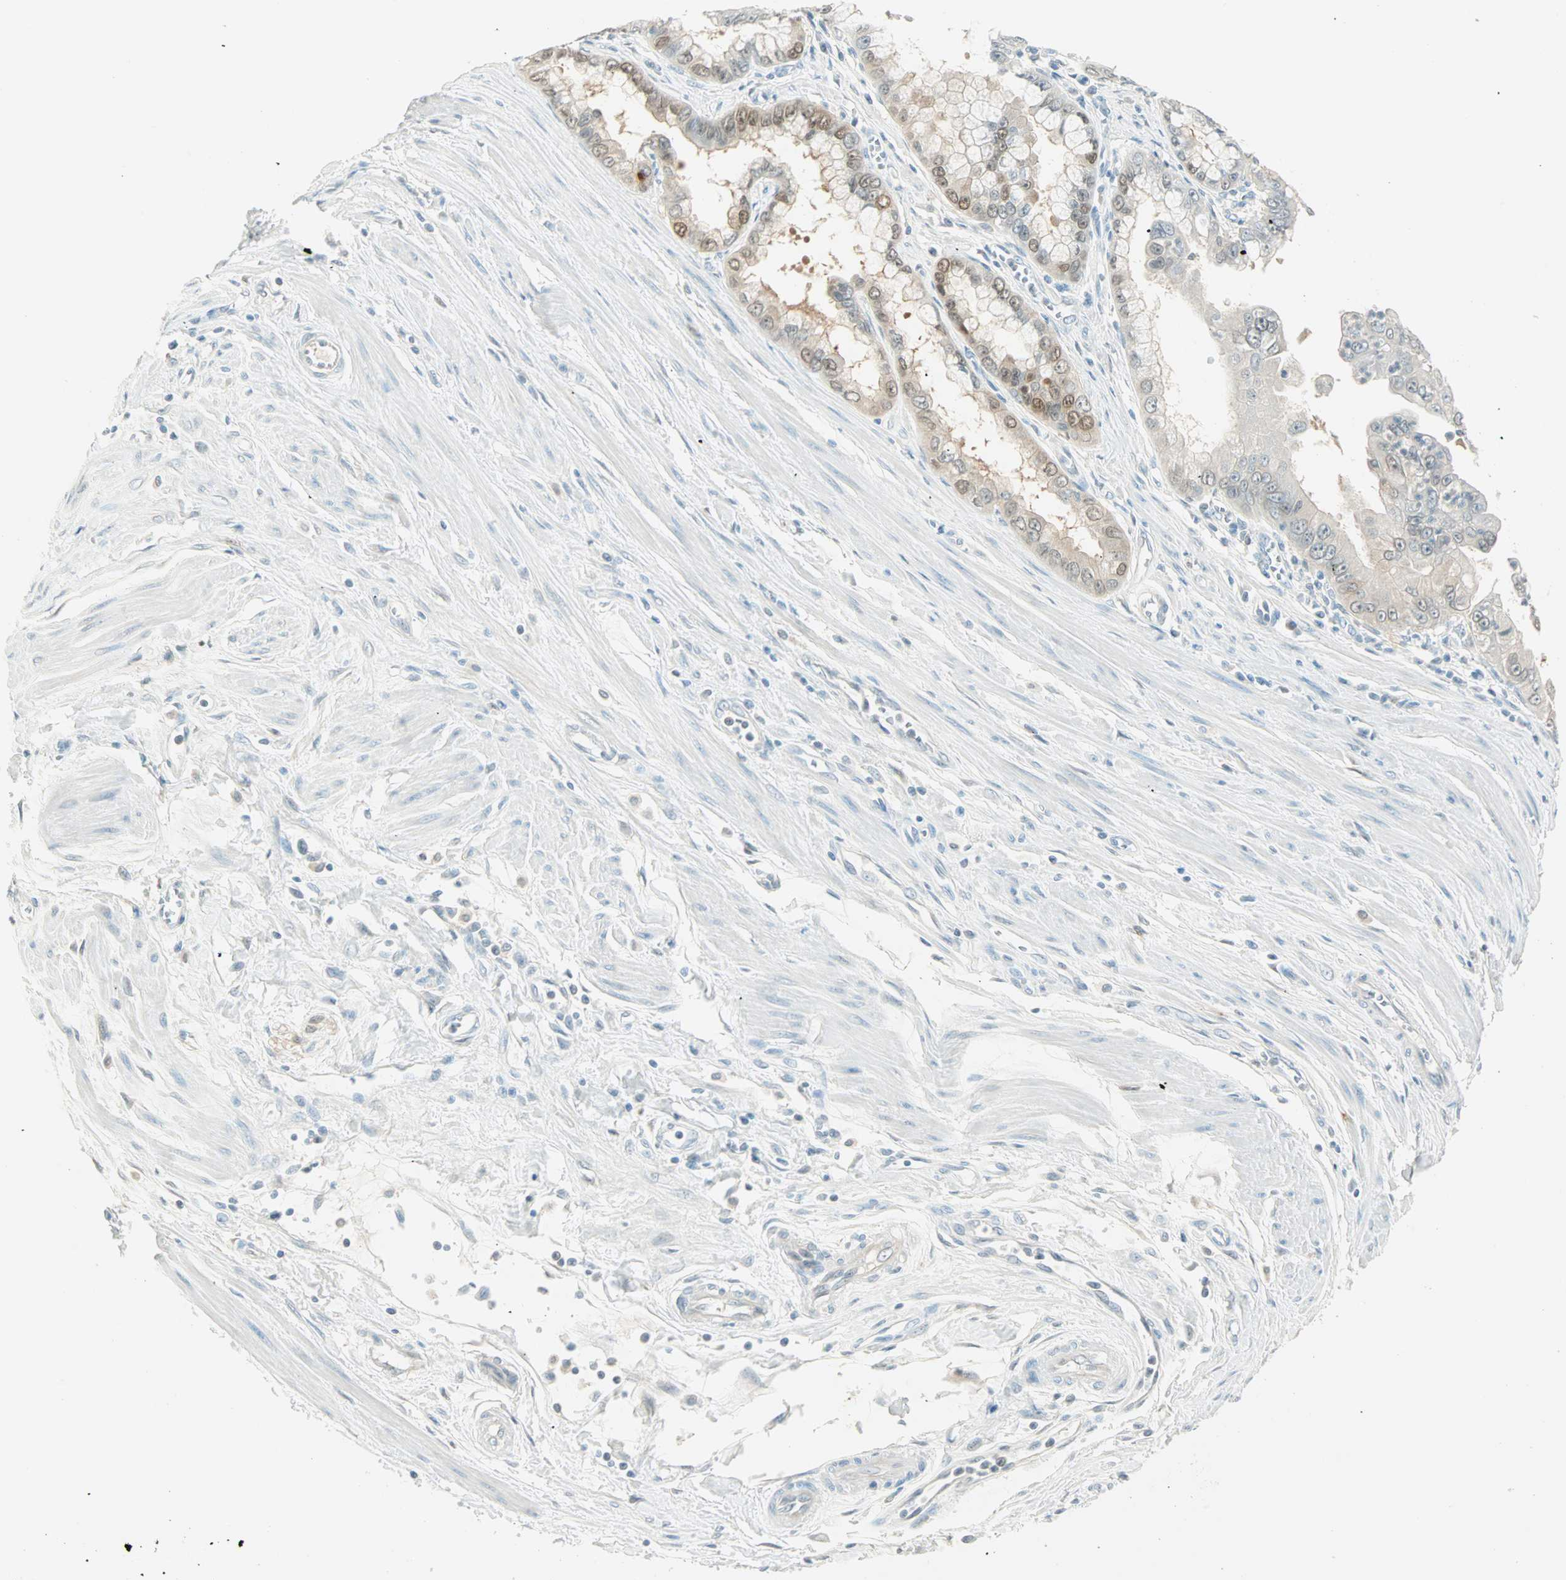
{"staining": {"intensity": "moderate", "quantity": "25%-75%", "location": "cytoplasmic/membranous,nuclear"}, "tissue": "pancreatic cancer", "cell_type": "Tumor cells", "image_type": "cancer", "snomed": [{"axis": "morphology", "description": "Normal tissue, NOS"}, {"axis": "topography", "description": "Lymph node"}], "caption": "Immunohistochemical staining of human pancreatic cancer exhibits medium levels of moderate cytoplasmic/membranous and nuclear expression in approximately 25%-75% of tumor cells.", "gene": "S100A1", "patient": {"sex": "male", "age": 50}}